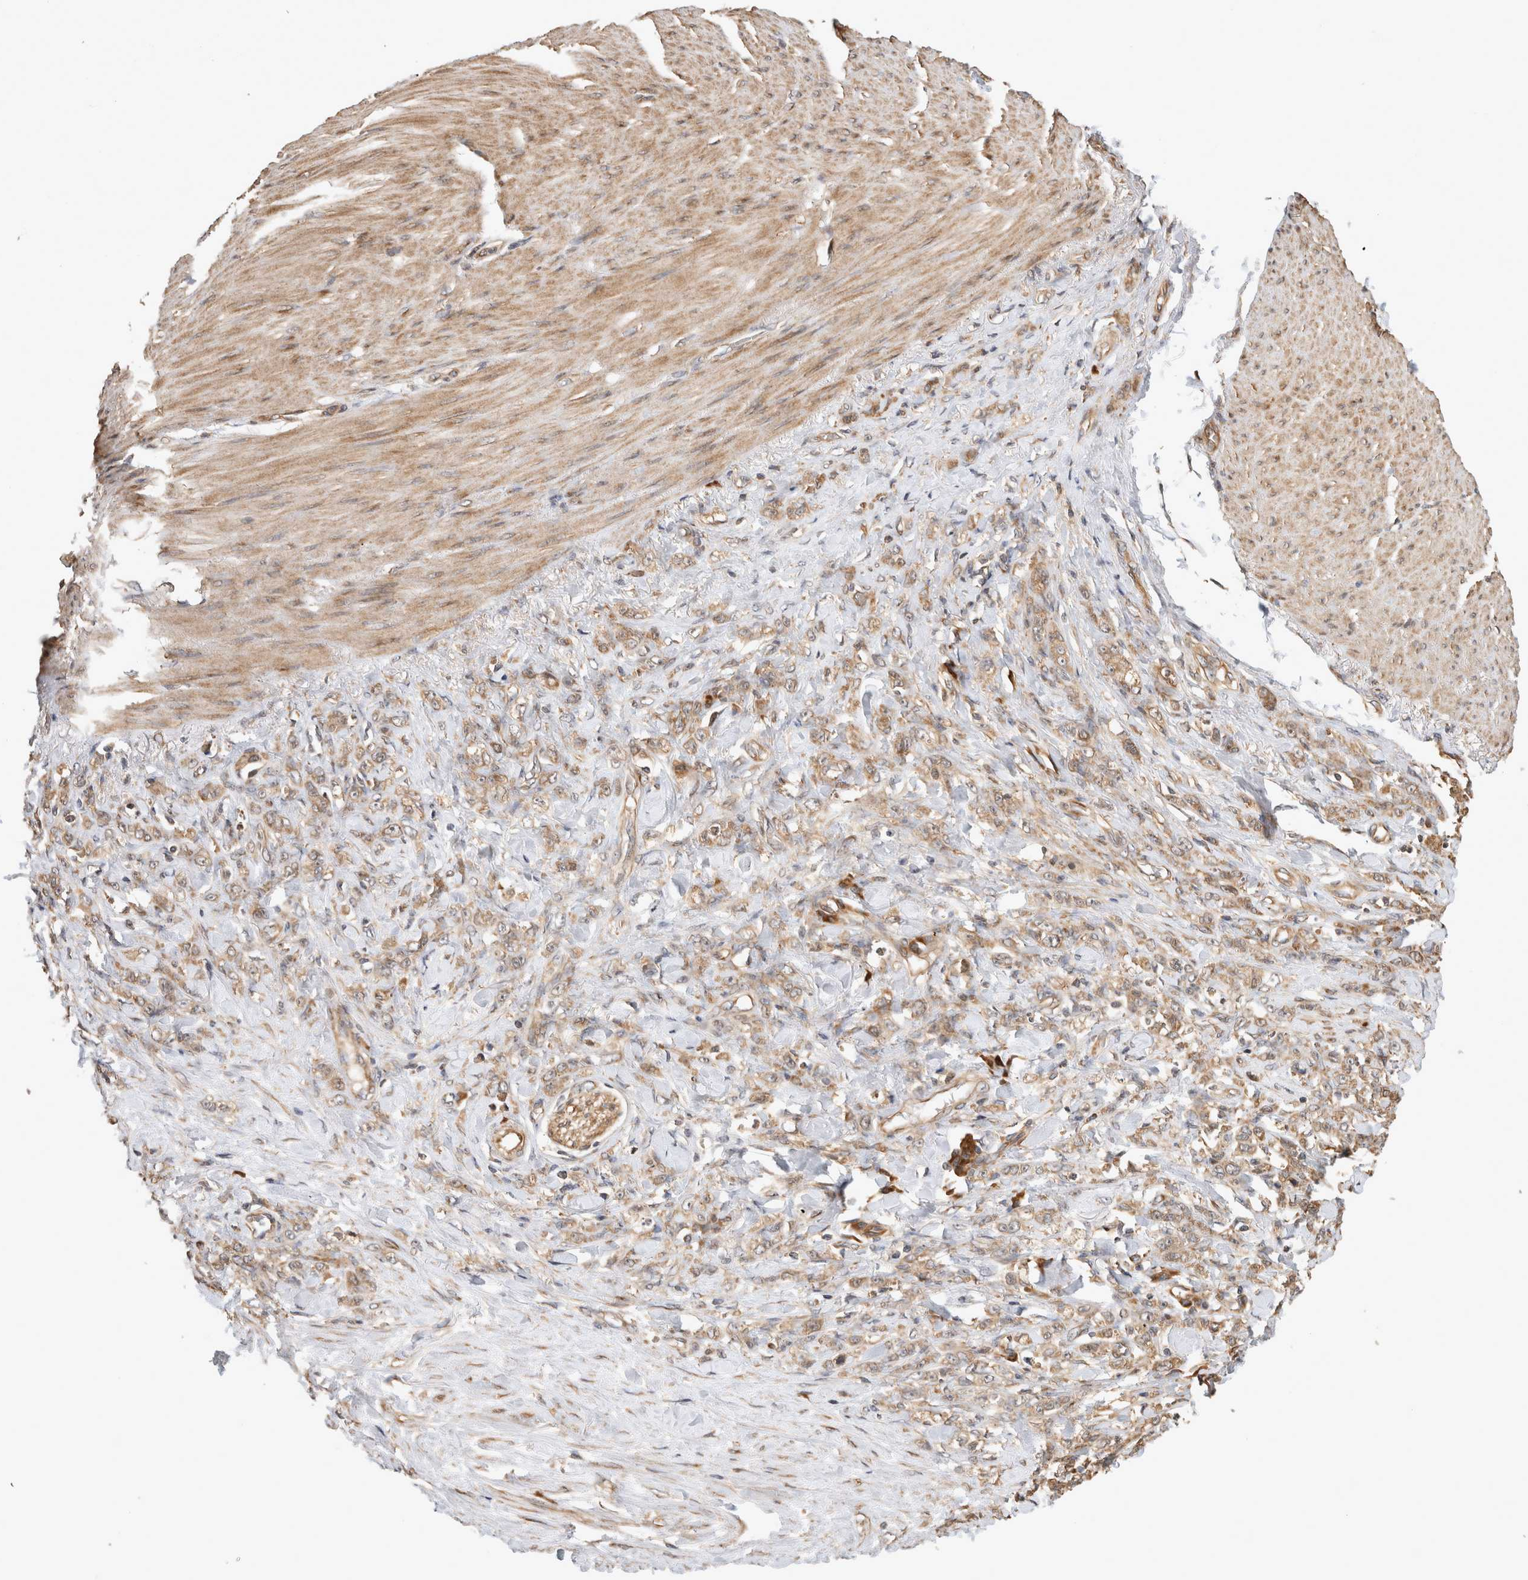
{"staining": {"intensity": "moderate", "quantity": ">75%", "location": "cytoplasmic/membranous"}, "tissue": "stomach cancer", "cell_type": "Tumor cells", "image_type": "cancer", "snomed": [{"axis": "morphology", "description": "Adenocarcinoma, NOS"}, {"axis": "topography", "description": "Stomach"}], "caption": "Human stomach adenocarcinoma stained for a protein (brown) displays moderate cytoplasmic/membranous positive positivity in about >75% of tumor cells.", "gene": "PCDHB15", "patient": {"sex": "male", "age": 82}}